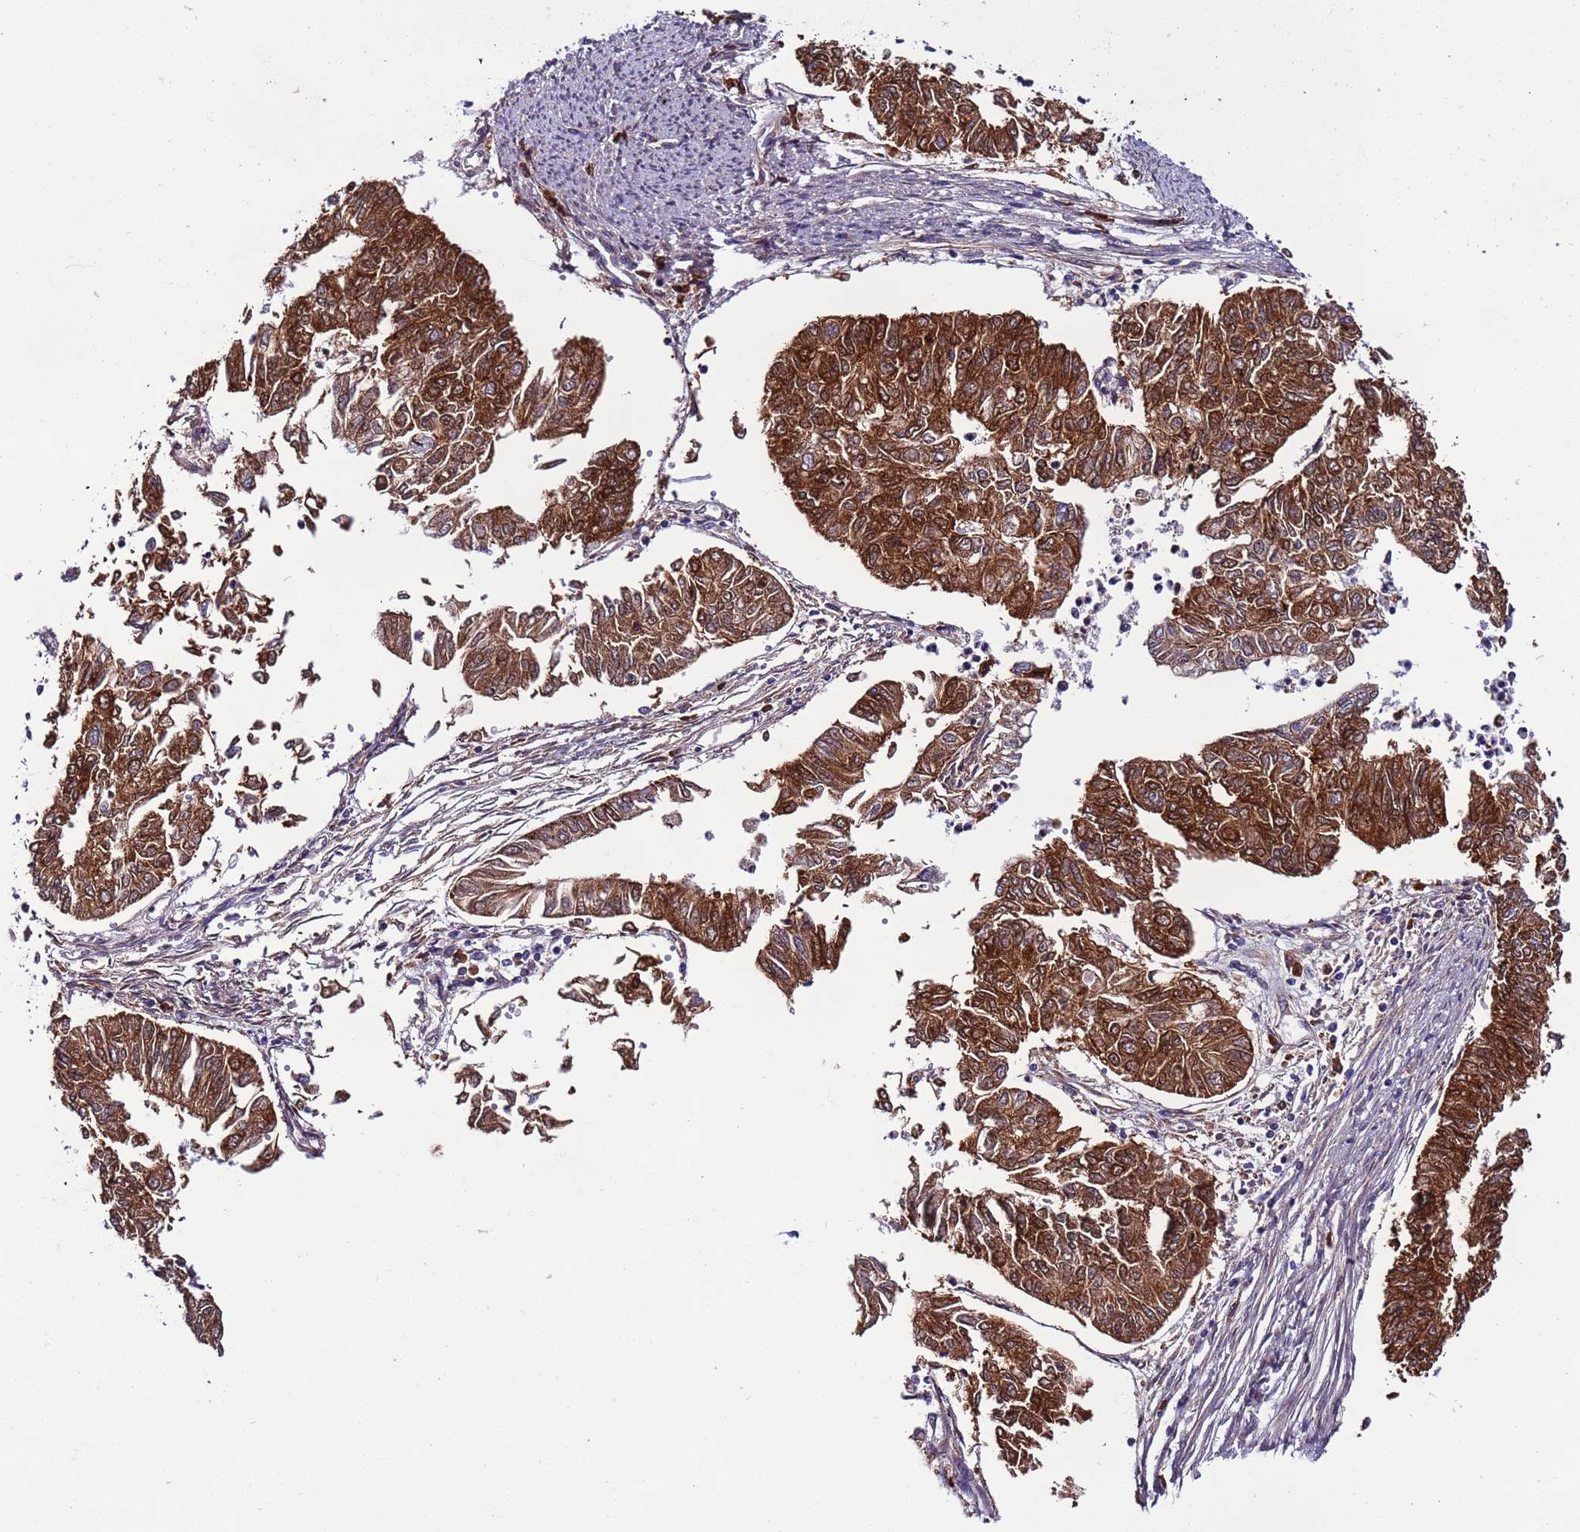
{"staining": {"intensity": "strong", "quantity": ">75%", "location": "cytoplasmic/membranous"}, "tissue": "endometrial cancer", "cell_type": "Tumor cells", "image_type": "cancer", "snomed": [{"axis": "morphology", "description": "Adenocarcinoma, NOS"}, {"axis": "topography", "description": "Endometrium"}], "caption": "High-magnification brightfield microscopy of adenocarcinoma (endometrial) stained with DAB (brown) and counterstained with hematoxylin (blue). tumor cells exhibit strong cytoplasmic/membranous positivity is seen in about>75% of cells.", "gene": "SPCS1", "patient": {"sex": "female", "age": 68}}